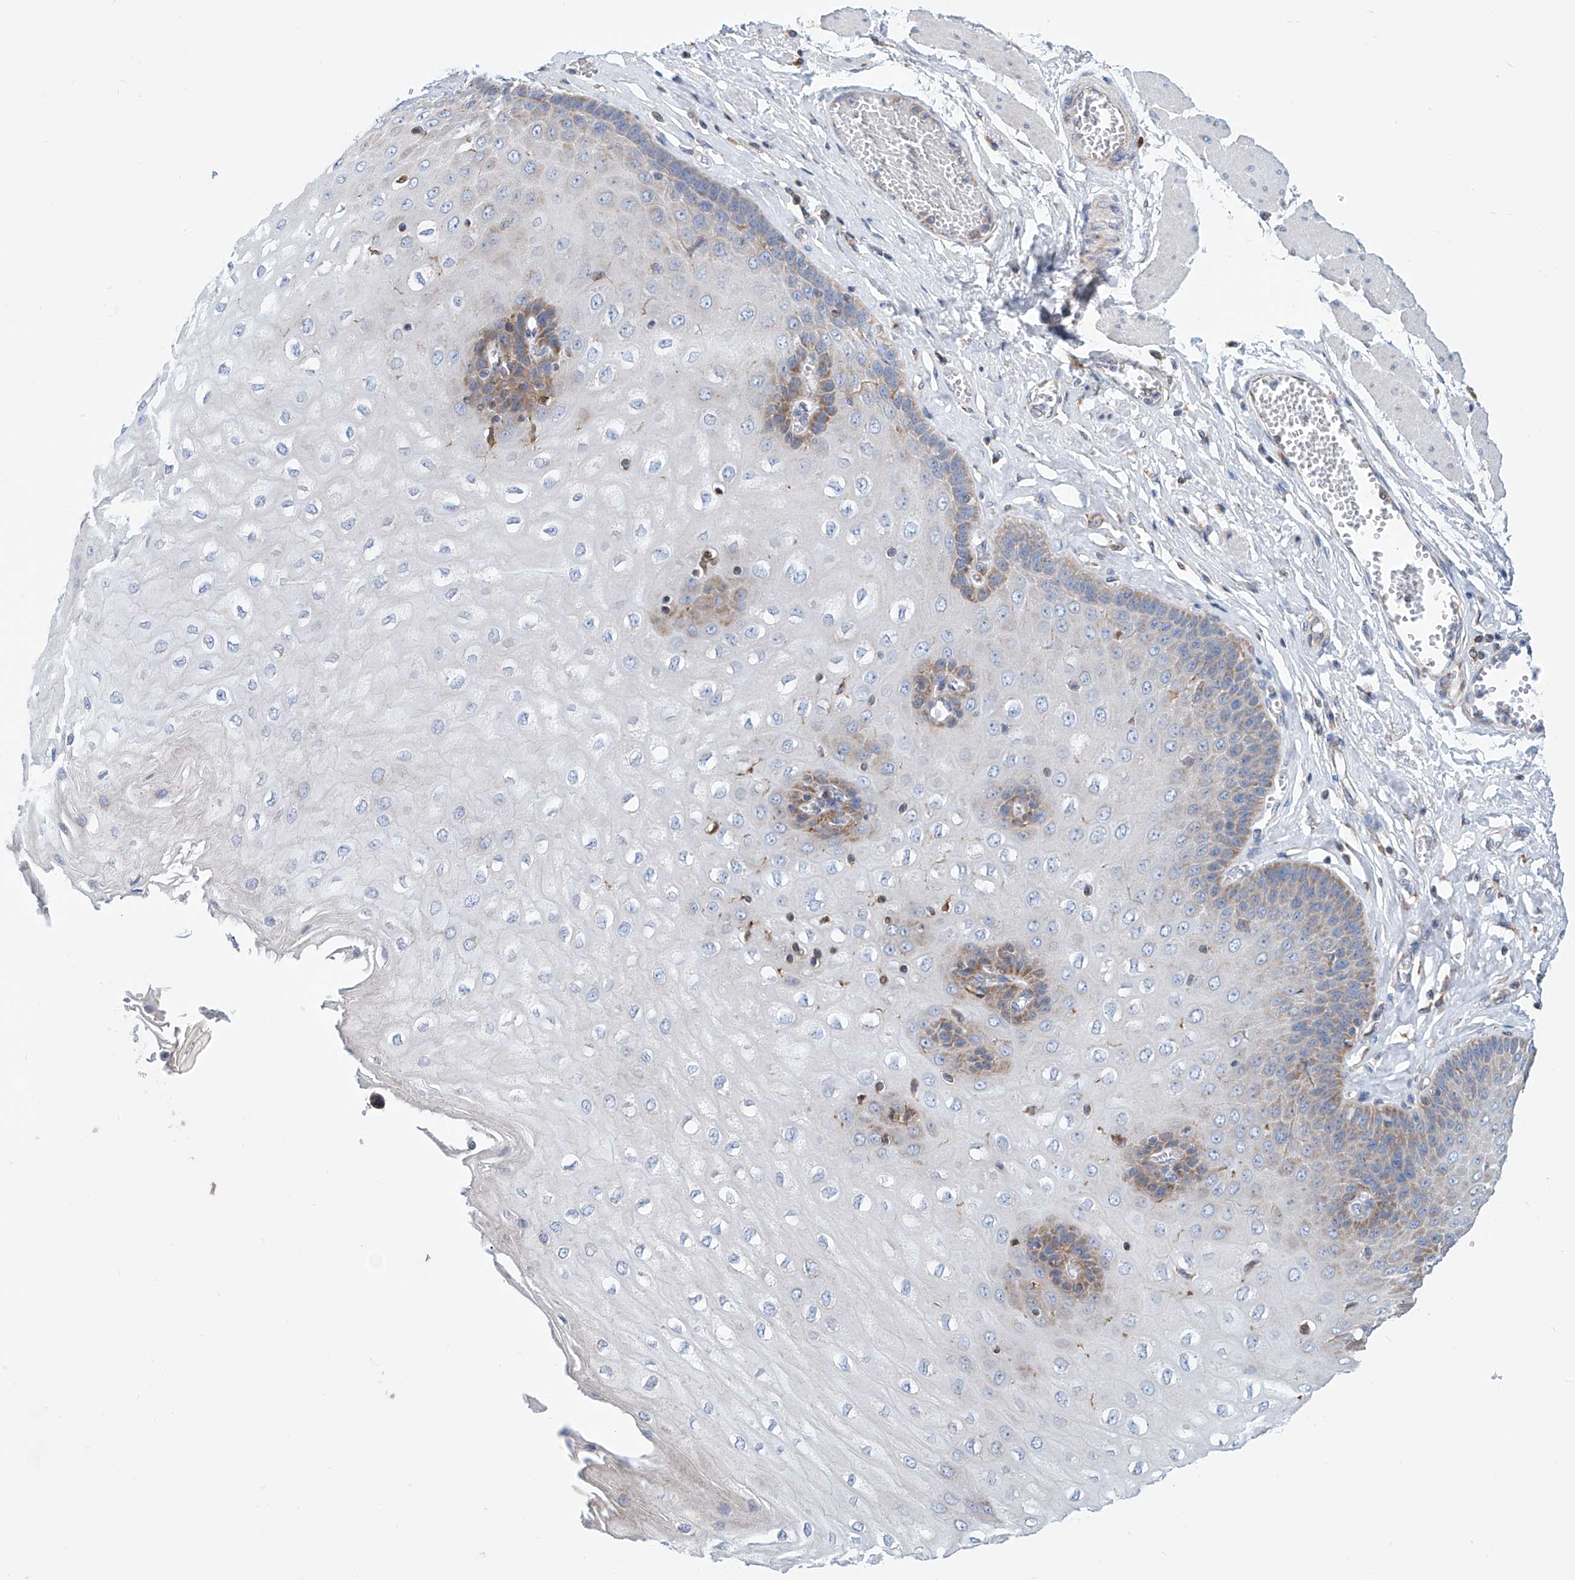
{"staining": {"intensity": "weak", "quantity": "25%-75%", "location": "cytoplasmic/membranous"}, "tissue": "esophagus", "cell_type": "Squamous epithelial cells", "image_type": "normal", "snomed": [{"axis": "morphology", "description": "Normal tissue, NOS"}, {"axis": "topography", "description": "Esophagus"}], "caption": "Brown immunohistochemical staining in normal esophagus exhibits weak cytoplasmic/membranous expression in about 25%-75% of squamous epithelial cells.", "gene": "MAD2L1", "patient": {"sex": "male", "age": 60}}